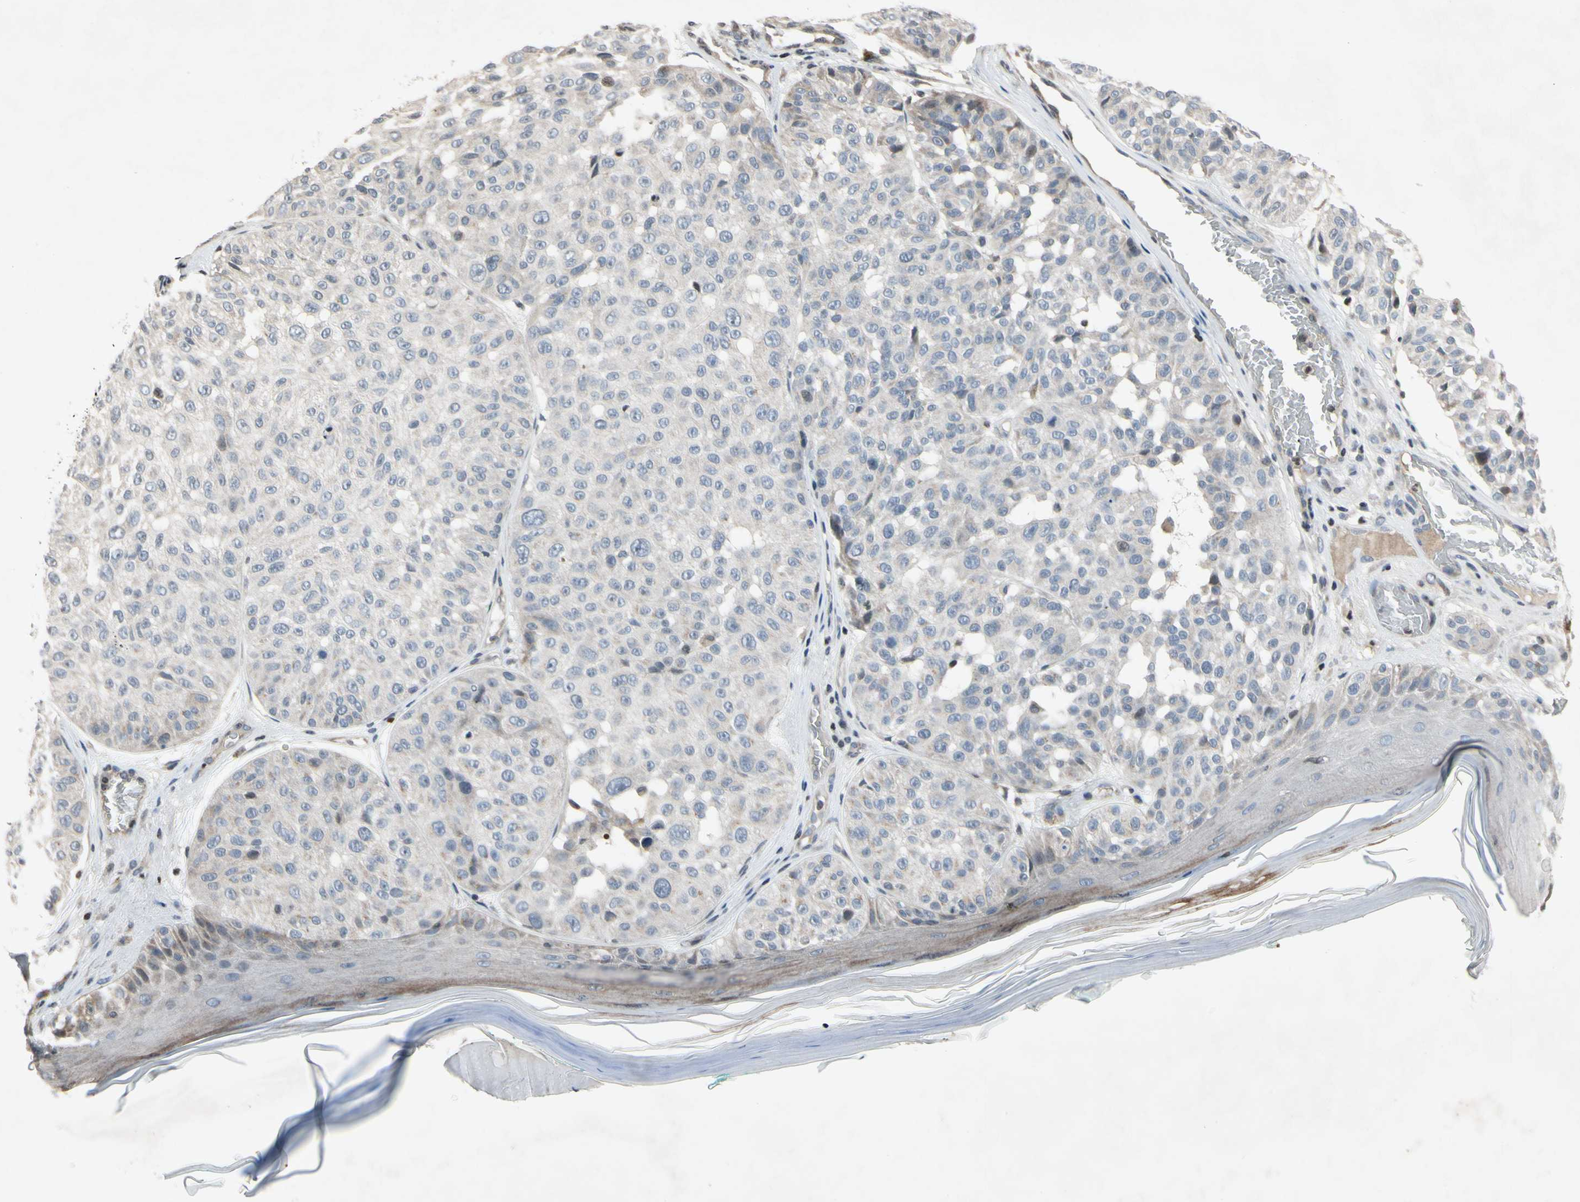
{"staining": {"intensity": "negative", "quantity": "none", "location": "none"}, "tissue": "melanoma", "cell_type": "Tumor cells", "image_type": "cancer", "snomed": [{"axis": "morphology", "description": "Malignant melanoma, NOS"}, {"axis": "topography", "description": "Skin"}], "caption": "This image is of malignant melanoma stained with immunohistochemistry (IHC) to label a protein in brown with the nuclei are counter-stained blue. There is no expression in tumor cells. (Stains: DAB (3,3'-diaminobenzidine) immunohistochemistry (IHC) with hematoxylin counter stain, Microscopy: brightfield microscopy at high magnification).", "gene": "ARG1", "patient": {"sex": "female", "age": 46}}